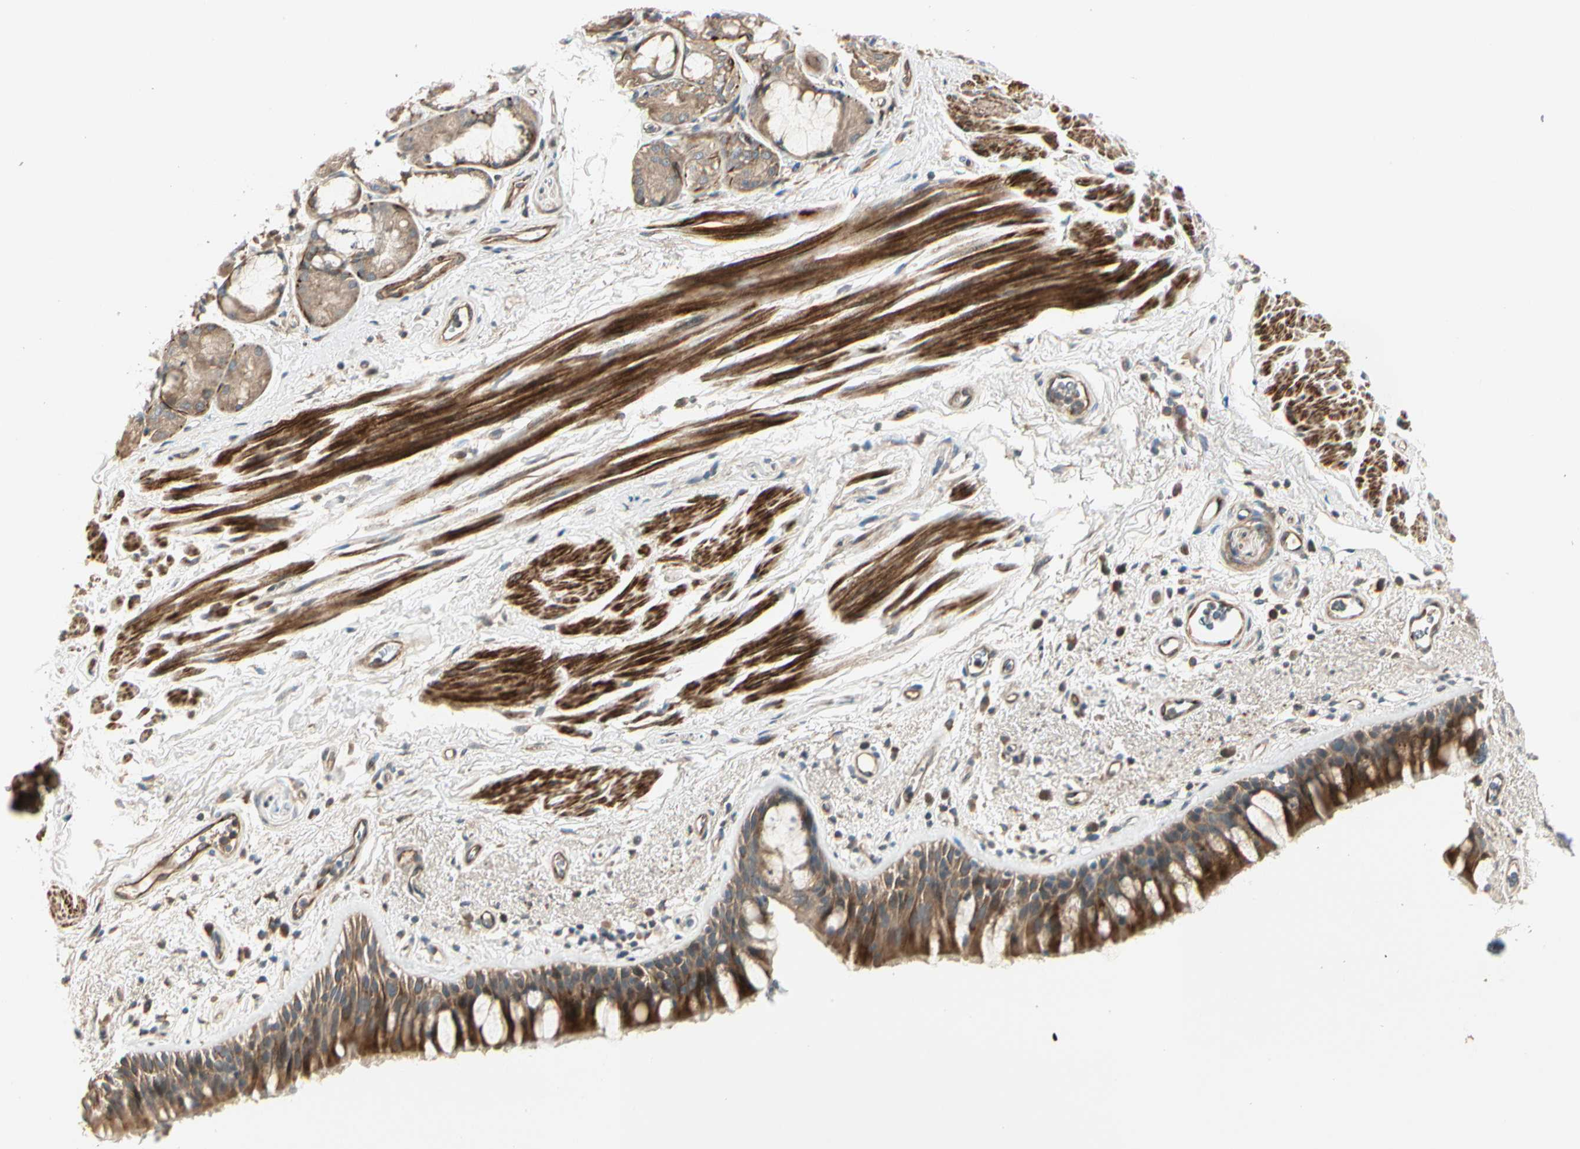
{"staining": {"intensity": "strong", "quantity": ">75%", "location": "cytoplasmic/membranous"}, "tissue": "bronchus", "cell_type": "Respiratory epithelial cells", "image_type": "normal", "snomed": [{"axis": "morphology", "description": "Normal tissue, NOS"}, {"axis": "morphology", "description": "Adenocarcinoma, NOS"}, {"axis": "topography", "description": "Bronchus"}, {"axis": "topography", "description": "Lung"}], "caption": "Bronchus stained for a protein shows strong cytoplasmic/membranous positivity in respiratory epithelial cells.", "gene": "ACVR1", "patient": {"sex": "female", "age": 54}}